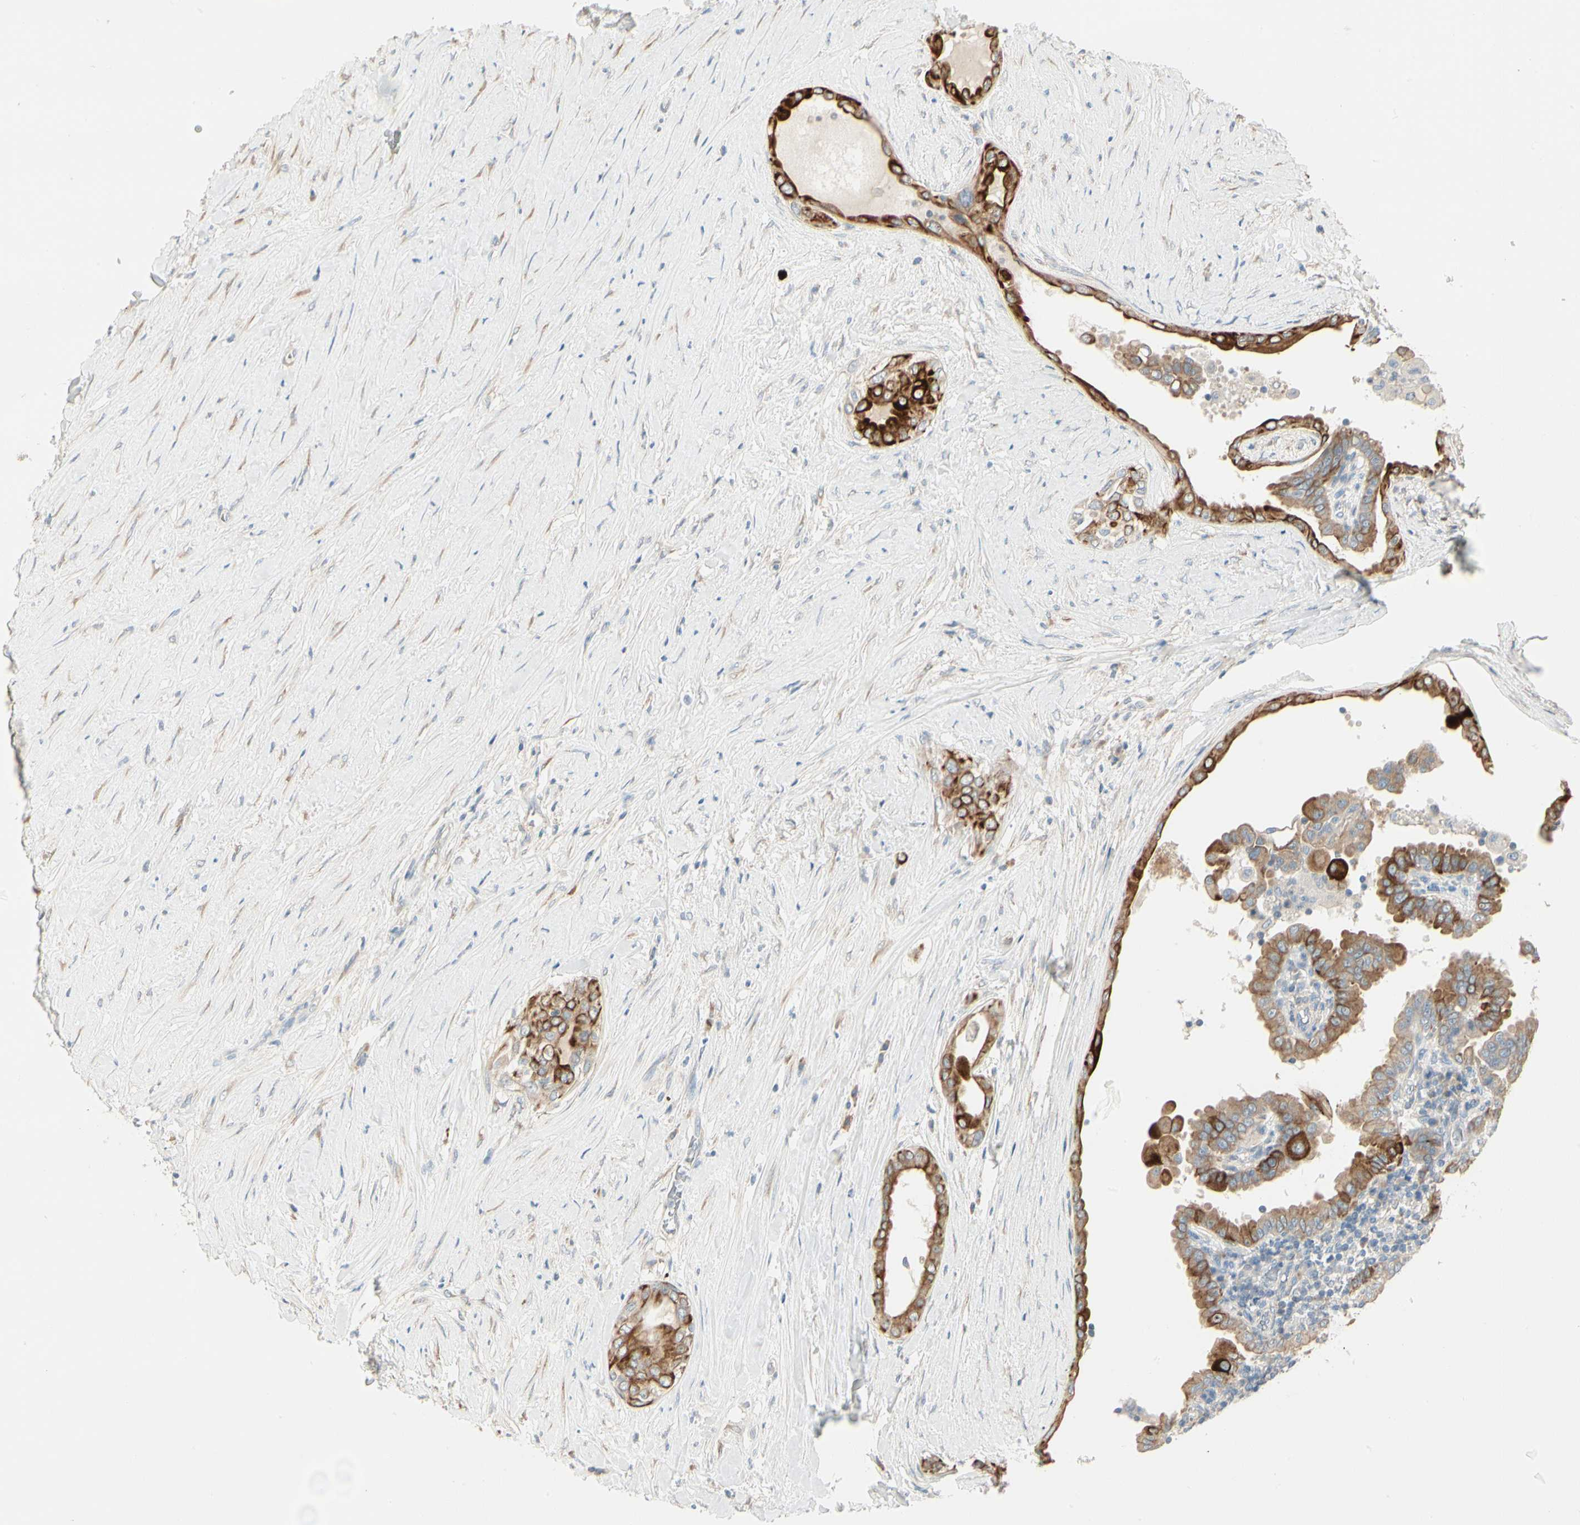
{"staining": {"intensity": "strong", "quantity": ">75%", "location": "cytoplasmic/membranous"}, "tissue": "thyroid cancer", "cell_type": "Tumor cells", "image_type": "cancer", "snomed": [{"axis": "morphology", "description": "Papillary adenocarcinoma, NOS"}, {"axis": "topography", "description": "Thyroid gland"}], "caption": "A photomicrograph showing strong cytoplasmic/membranous positivity in about >75% of tumor cells in thyroid cancer, as visualized by brown immunohistochemical staining.", "gene": "DUSP12", "patient": {"sex": "male", "age": 33}}